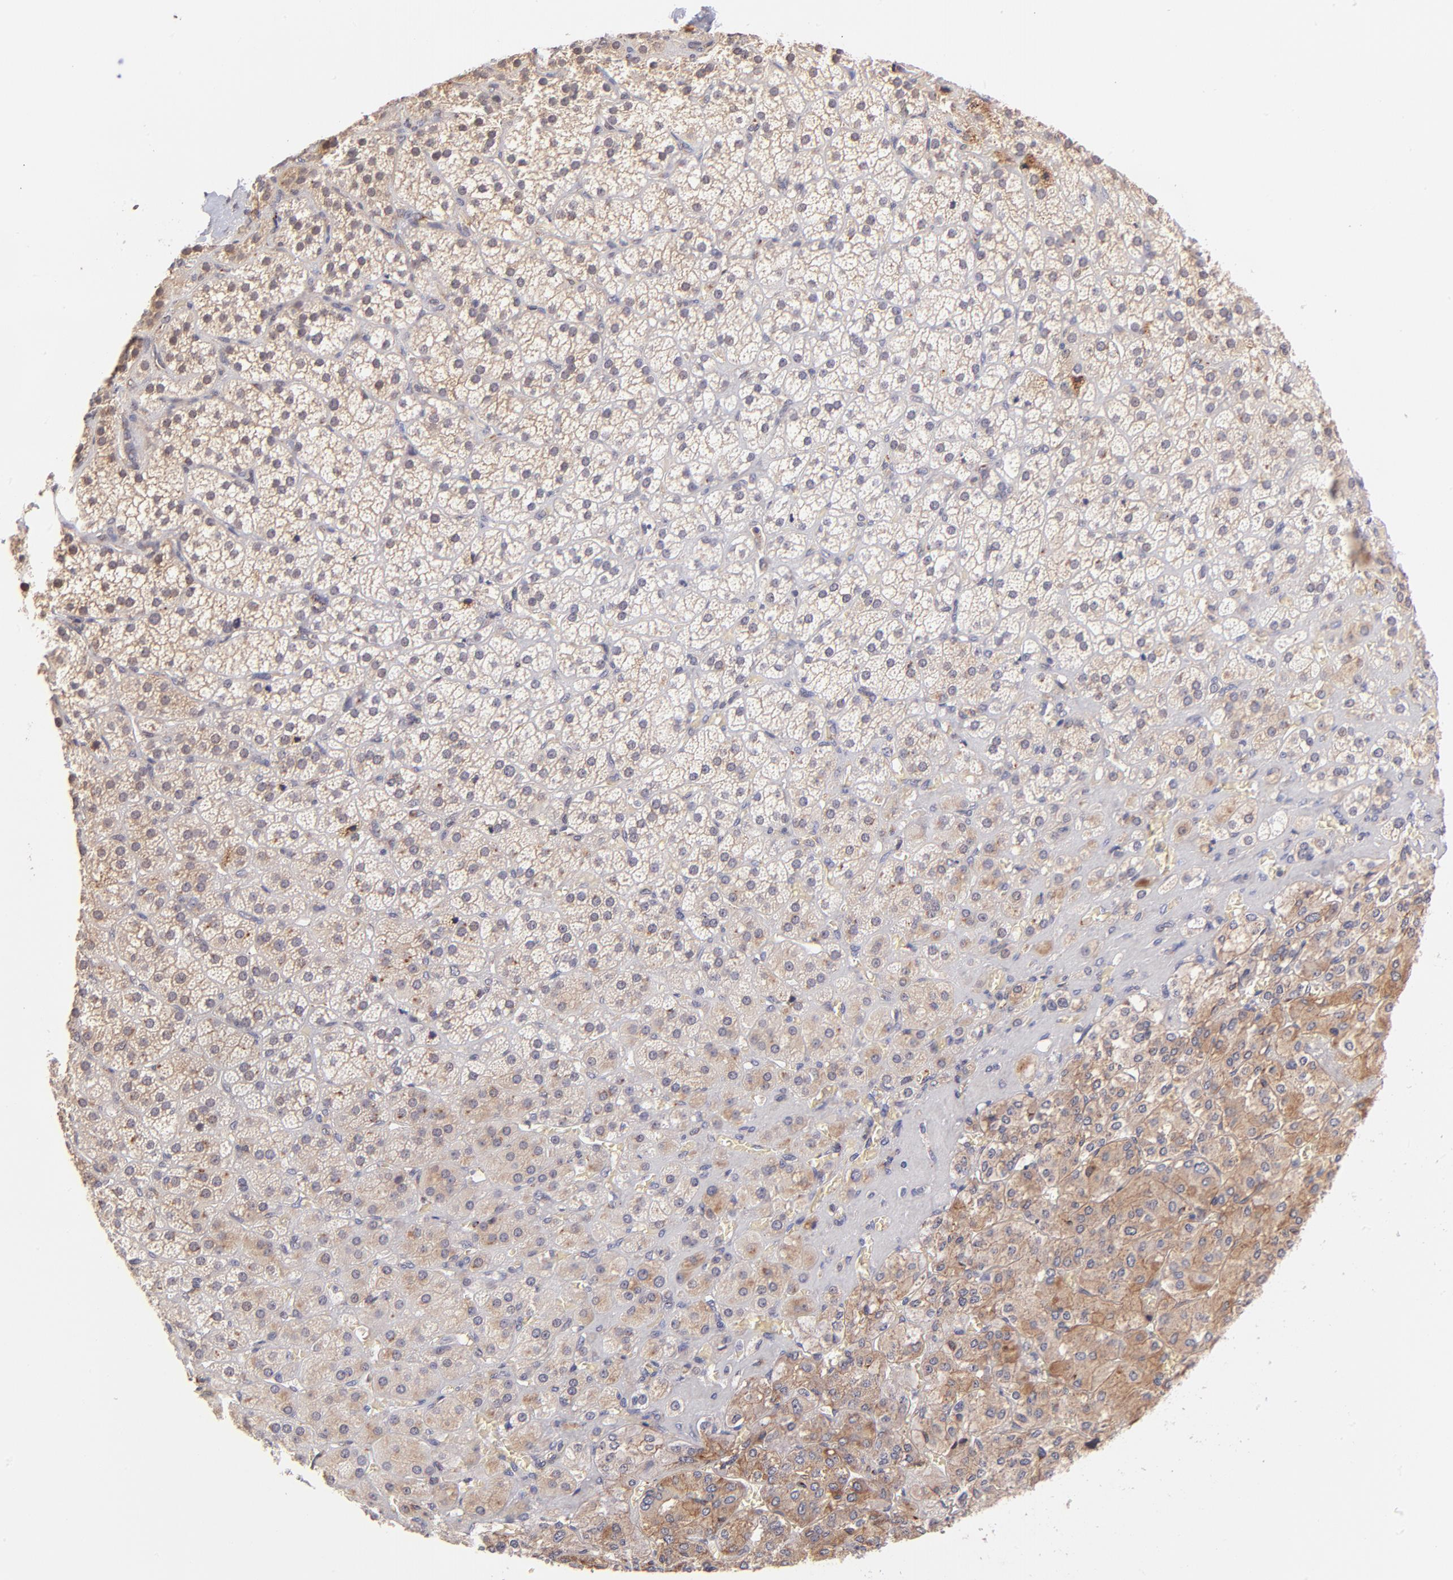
{"staining": {"intensity": "moderate", "quantity": ">75%", "location": "cytoplasmic/membranous"}, "tissue": "adrenal gland", "cell_type": "Glandular cells", "image_type": "normal", "snomed": [{"axis": "morphology", "description": "Normal tissue, NOS"}, {"axis": "topography", "description": "Adrenal gland"}], "caption": "High-magnification brightfield microscopy of benign adrenal gland stained with DAB (3,3'-diaminobenzidine) (brown) and counterstained with hematoxylin (blue). glandular cells exhibit moderate cytoplasmic/membranous staining is identified in about>75% of cells.", "gene": "SPARC", "patient": {"sex": "female", "age": 71}}